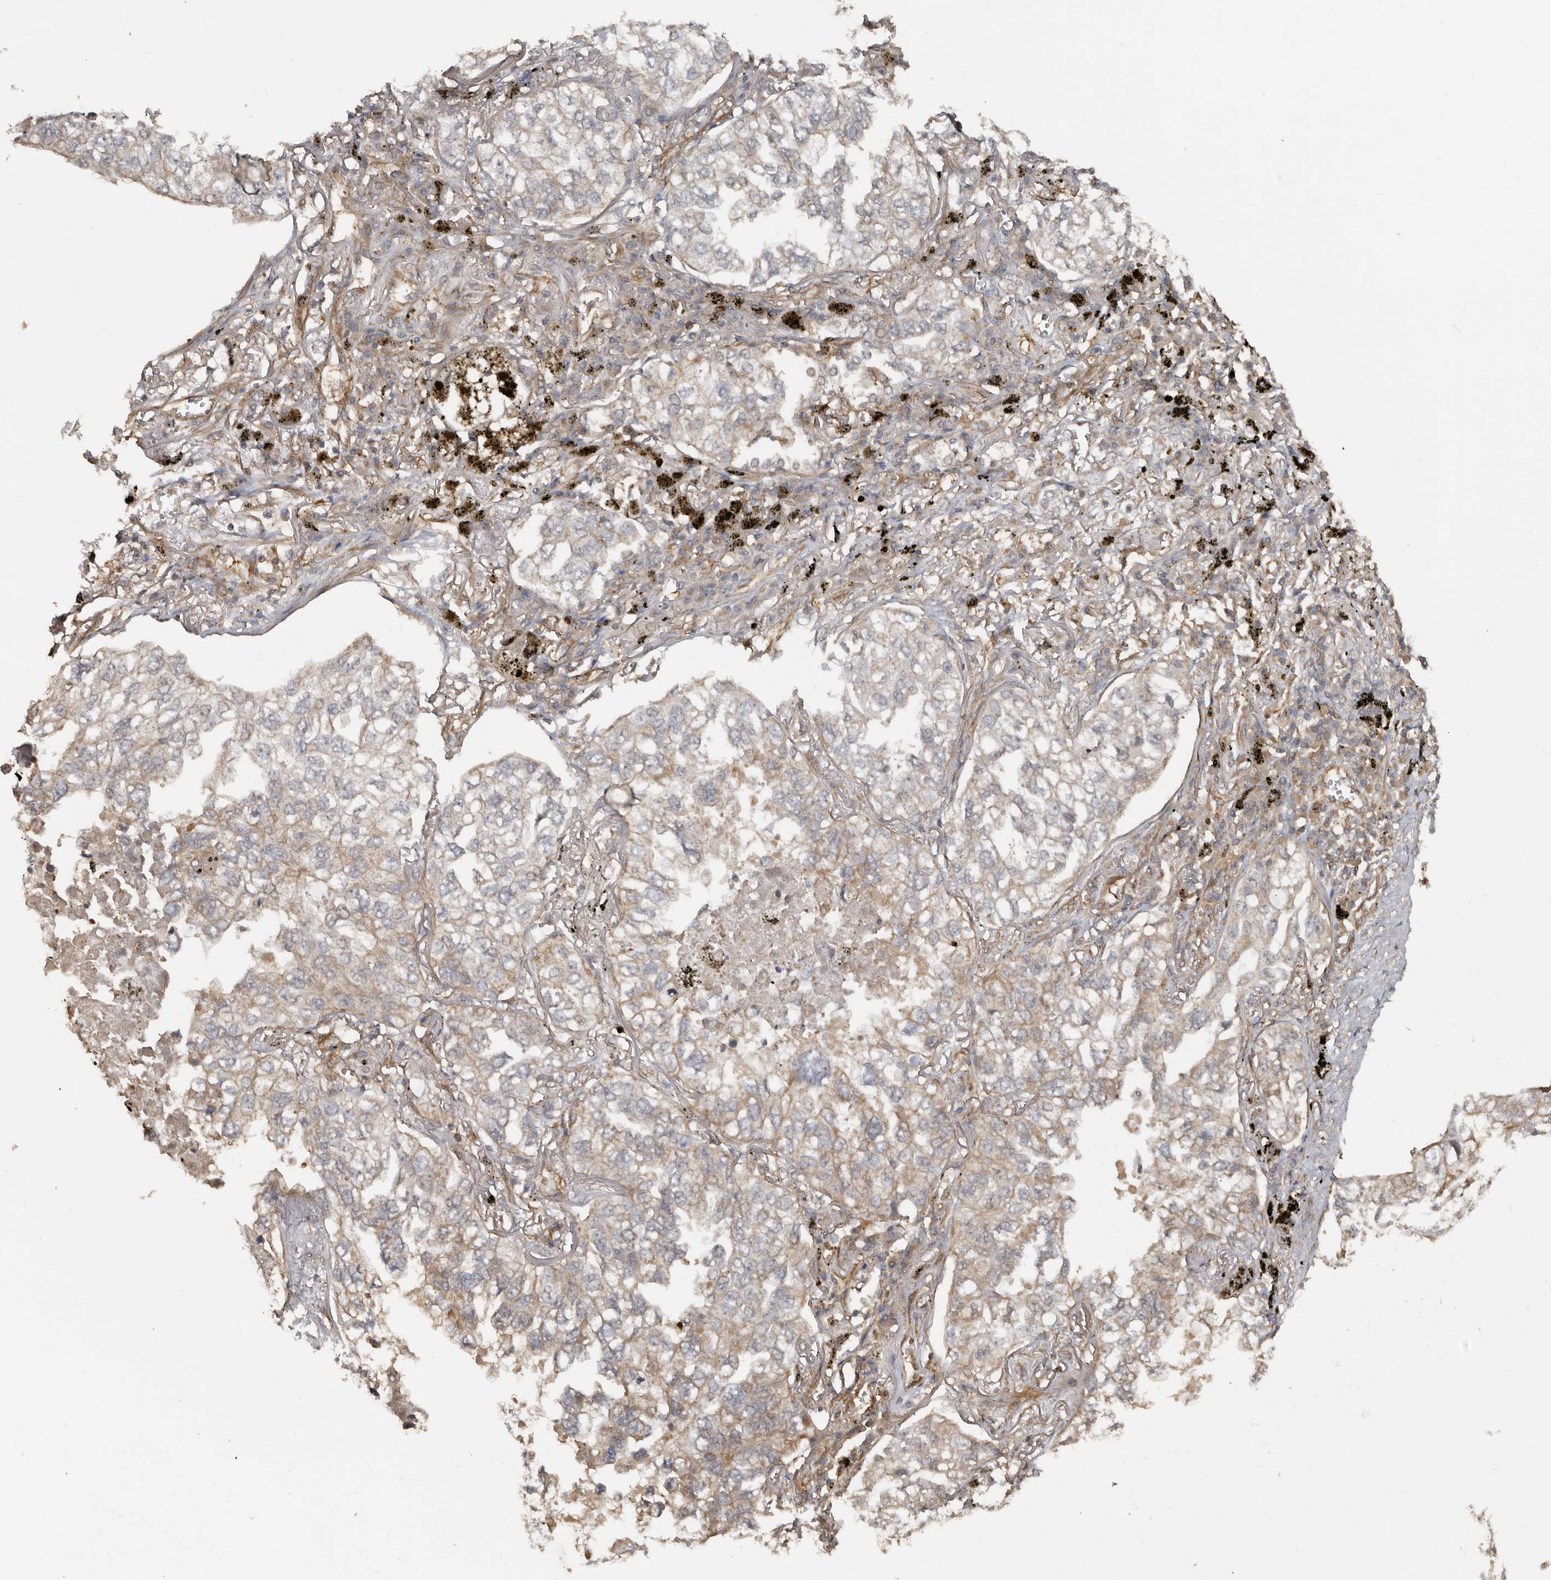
{"staining": {"intensity": "weak", "quantity": "25%-75%", "location": "cytoplasmic/membranous"}, "tissue": "lung cancer", "cell_type": "Tumor cells", "image_type": "cancer", "snomed": [{"axis": "morphology", "description": "Adenocarcinoma, NOS"}, {"axis": "topography", "description": "Lung"}], "caption": "This photomicrograph demonstrates IHC staining of lung cancer, with low weak cytoplasmic/membranous staining in approximately 25%-75% of tumor cells.", "gene": "EXOC3L1", "patient": {"sex": "male", "age": 65}}